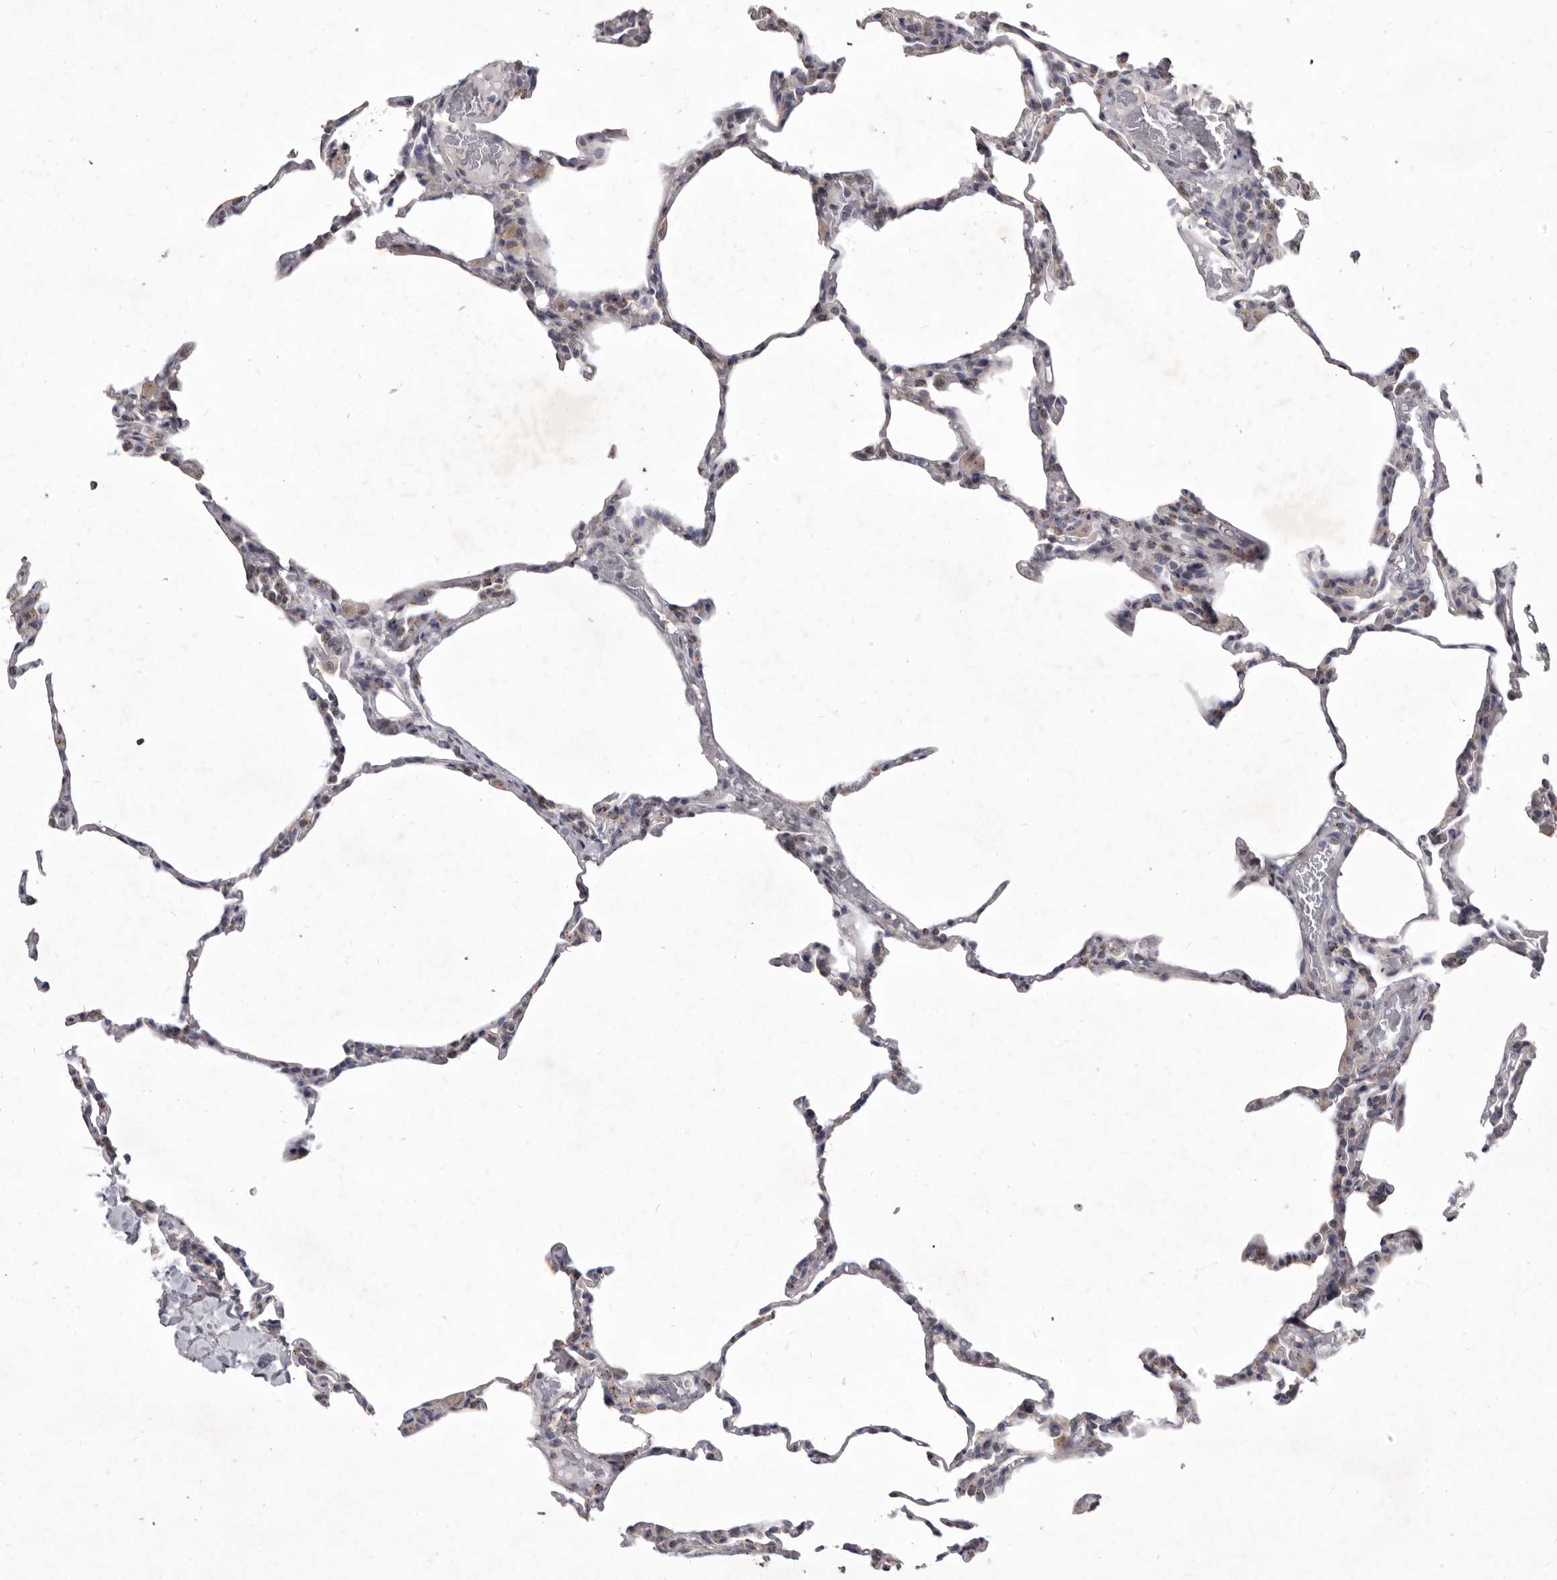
{"staining": {"intensity": "negative", "quantity": "none", "location": "none"}, "tissue": "lung", "cell_type": "Alveolar cells", "image_type": "normal", "snomed": [{"axis": "morphology", "description": "Normal tissue, NOS"}, {"axis": "topography", "description": "Lung"}], "caption": "IHC micrograph of unremarkable human lung stained for a protein (brown), which shows no positivity in alveolar cells. Nuclei are stained in blue.", "gene": "P2RX6", "patient": {"sex": "male", "age": 20}}